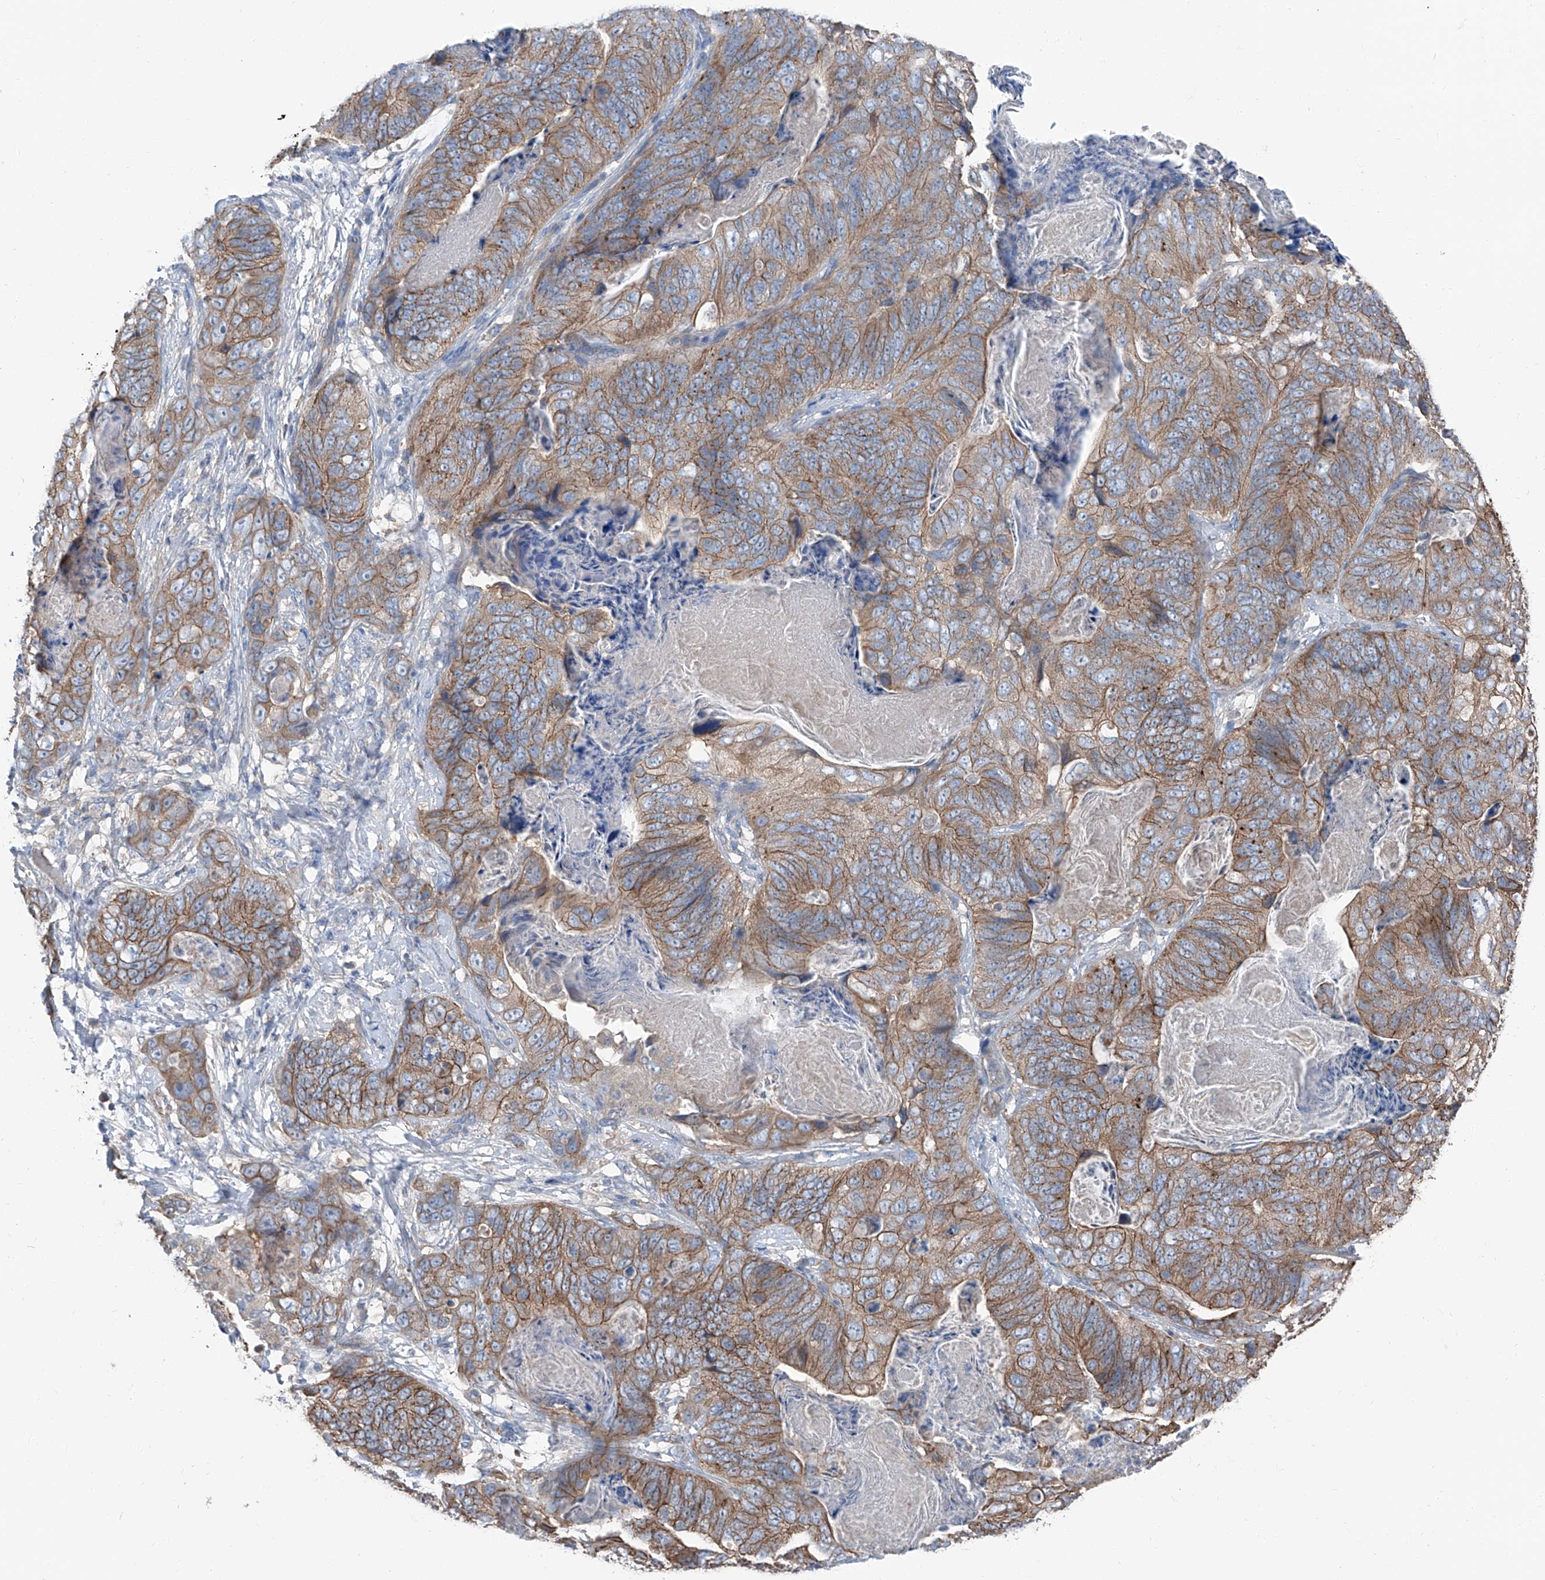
{"staining": {"intensity": "moderate", "quantity": ">75%", "location": "cytoplasmic/membranous"}, "tissue": "stomach cancer", "cell_type": "Tumor cells", "image_type": "cancer", "snomed": [{"axis": "morphology", "description": "Normal tissue, NOS"}, {"axis": "morphology", "description": "Adenocarcinoma, NOS"}, {"axis": "topography", "description": "Stomach"}], "caption": "Stomach adenocarcinoma stained with immunohistochemistry shows moderate cytoplasmic/membranous staining in about >75% of tumor cells.", "gene": "GPR142", "patient": {"sex": "female", "age": 89}}